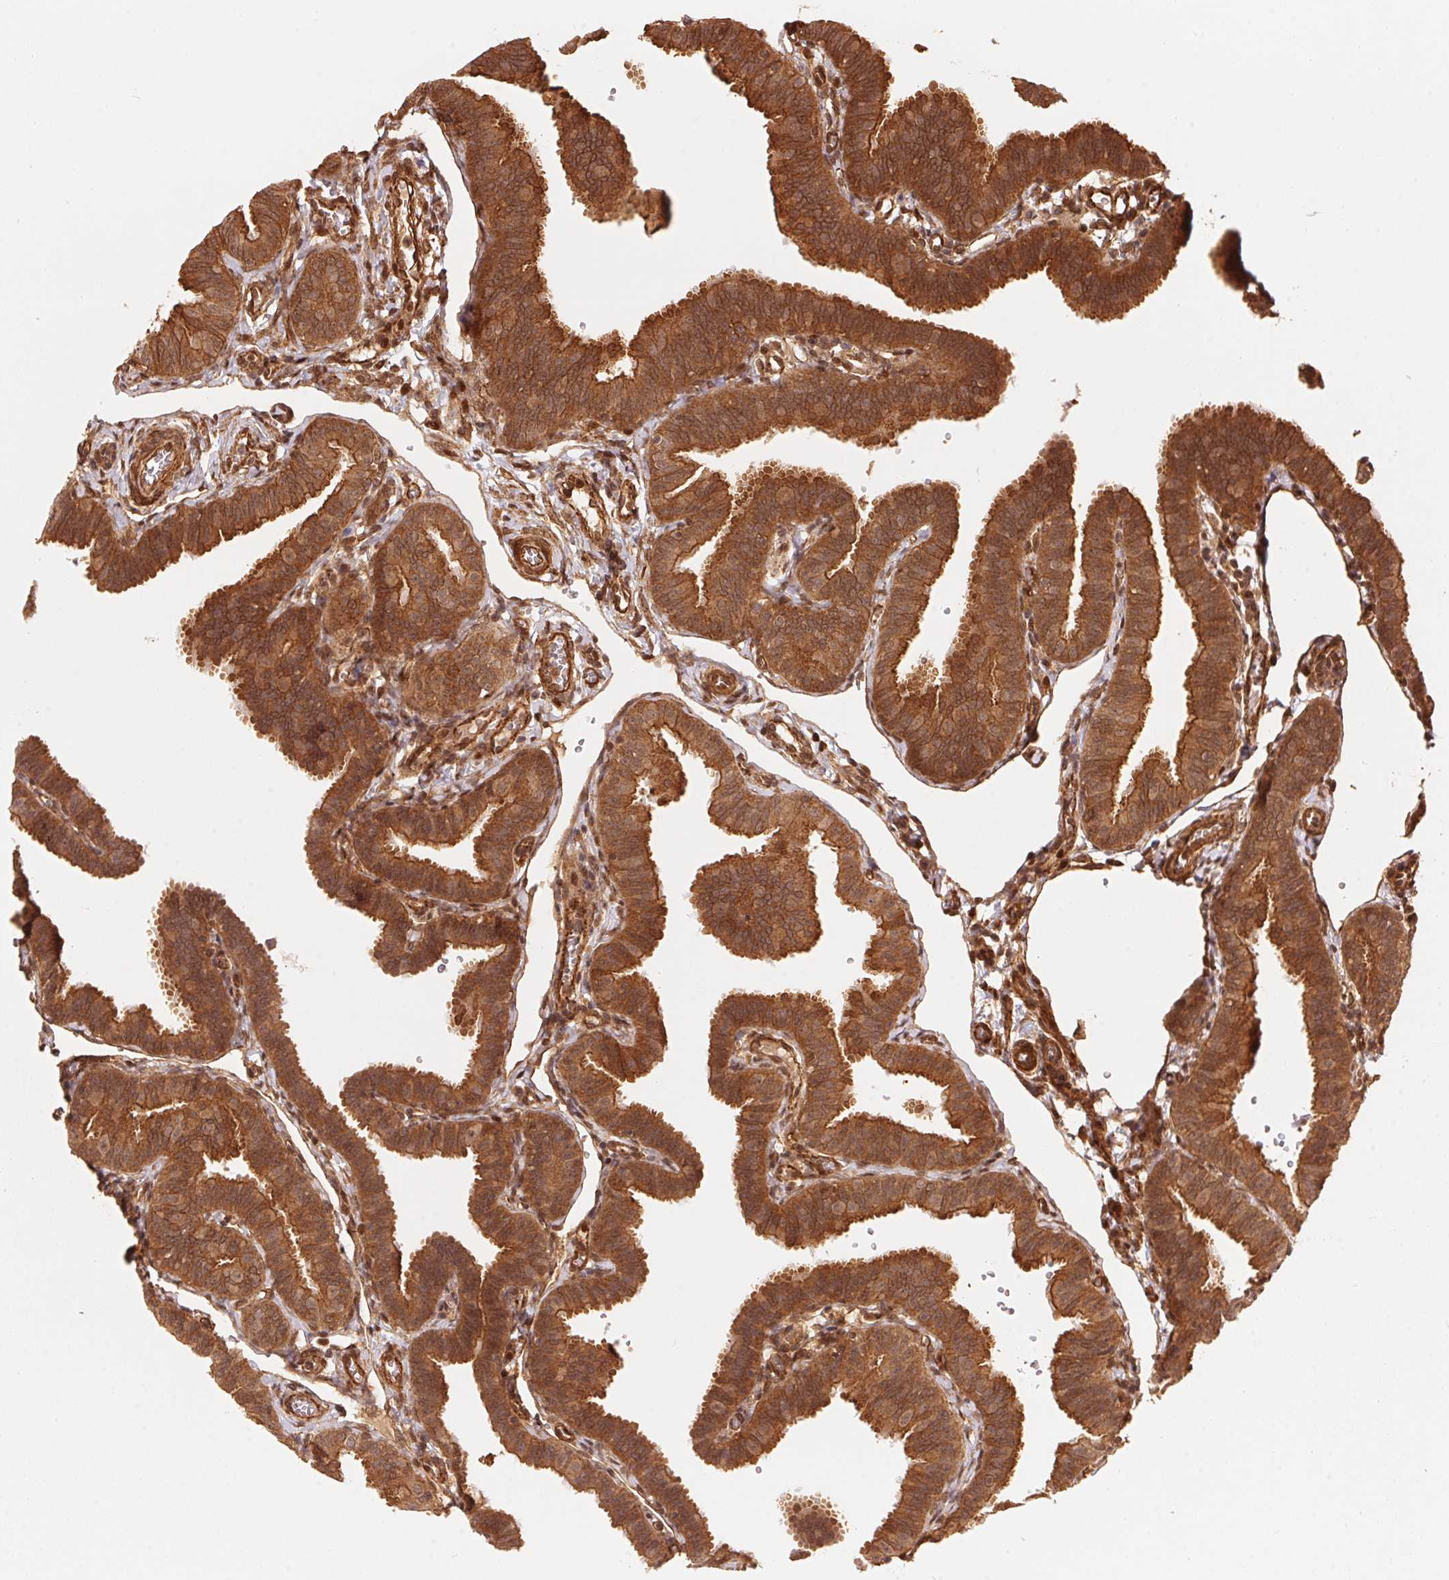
{"staining": {"intensity": "strong", "quantity": ">75%", "location": "cytoplasmic/membranous,nuclear"}, "tissue": "fallopian tube", "cell_type": "Glandular cells", "image_type": "normal", "snomed": [{"axis": "morphology", "description": "Normal tissue, NOS"}, {"axis": "topography", "description": "Fallopian tube"}], "caption": "Glandular cells display high levels of strong cytoplasmic/membranous,nuclear expression in about >75% of cells in unremarkable human fallopian tube.", "gene": "TNIP2", "patient": {"sex": "female", "age": 25}}